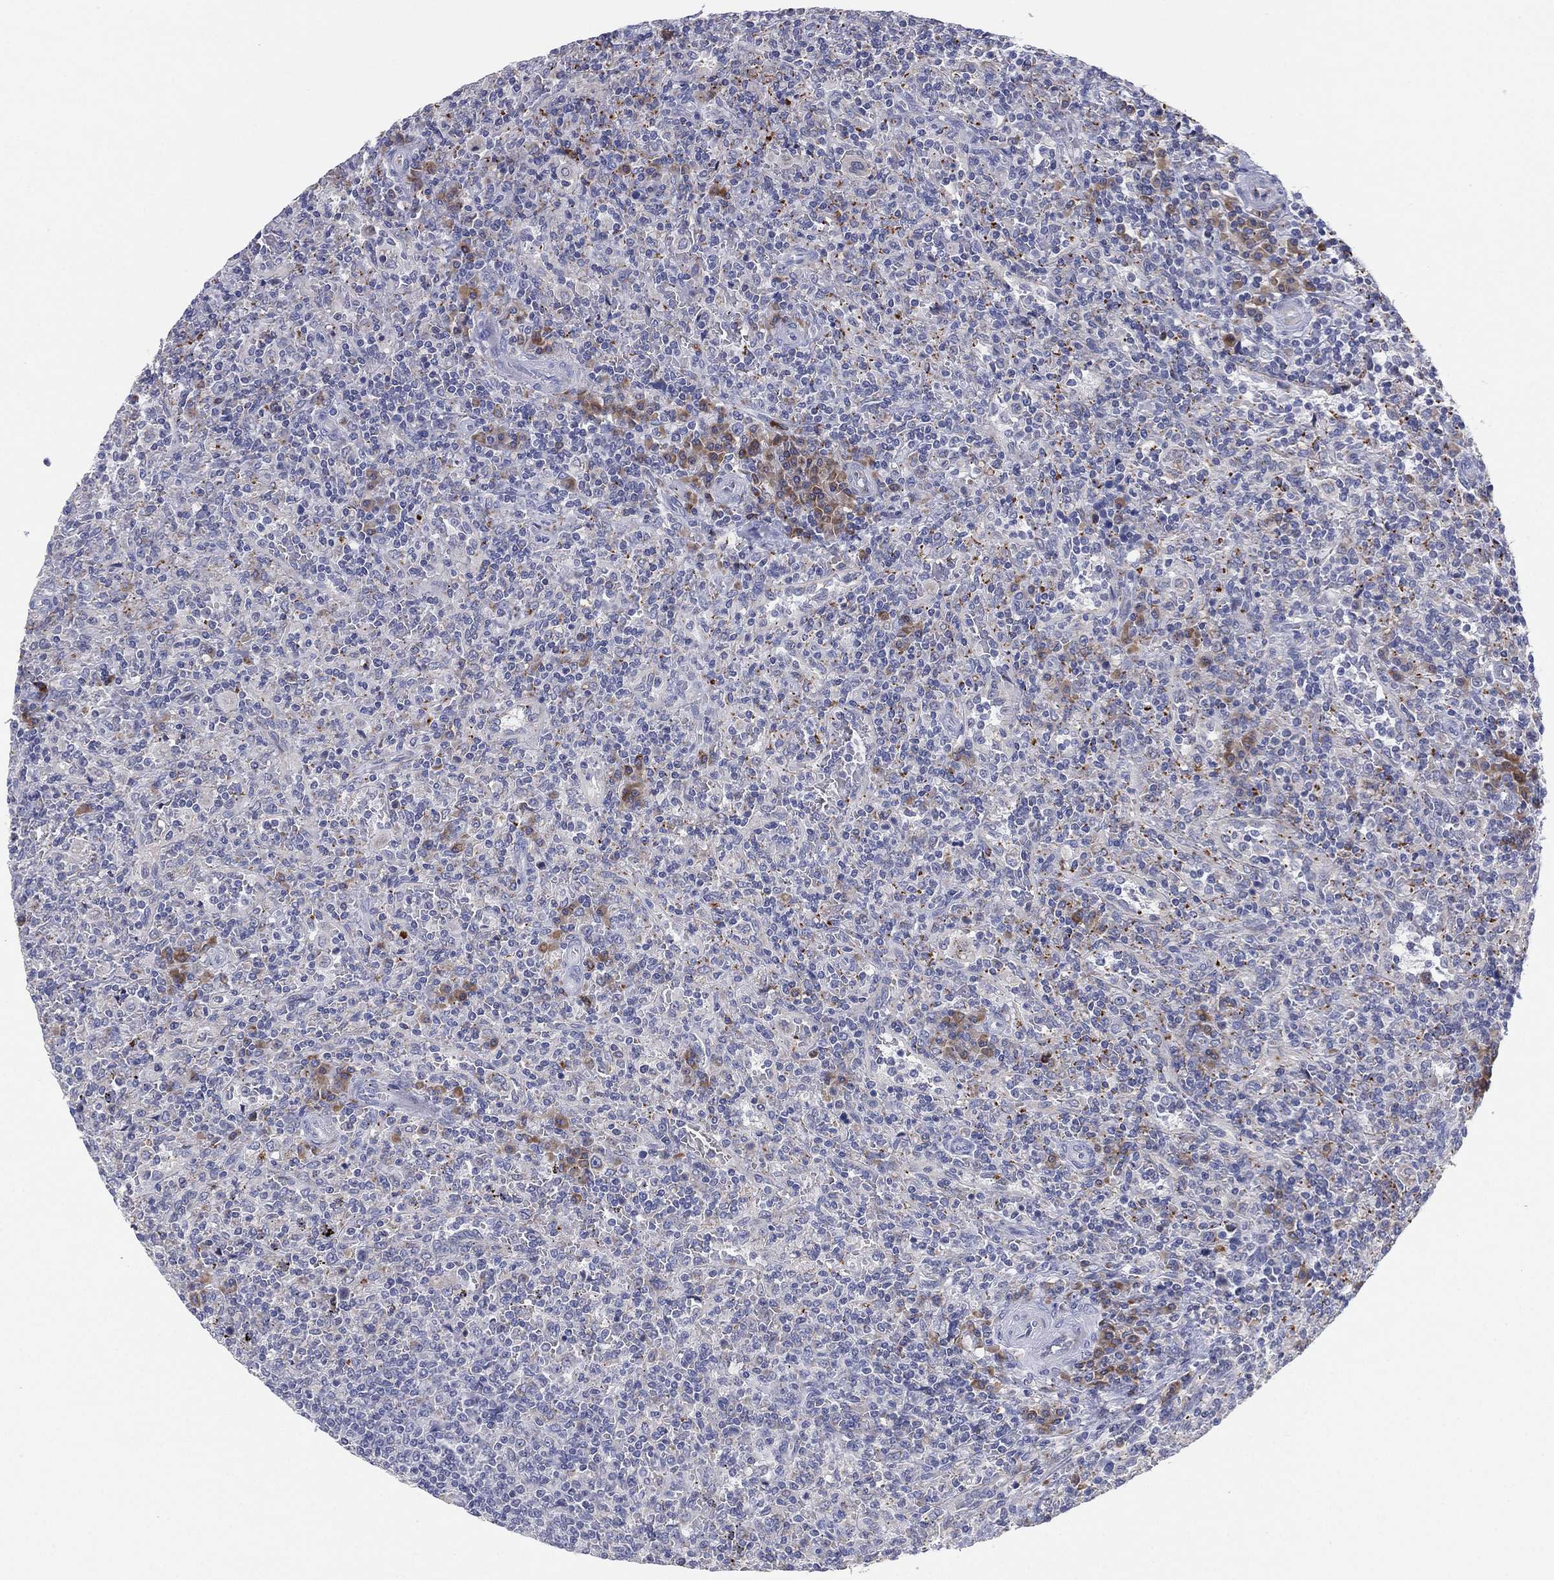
{"staining": {"intensity": "negative", "quantity": "none", "location": "none"}, "tissue": "lymphoma", "cell_type": "Tumor cells", "image_type": "cancer", "snomed": [{"axis": "morphology", "description": "Malignant lymphoma, non-Hodgkin's type, Low grade"}, {"axis": "topography", "description": "Spleen"}], "caption": "The IHC micrograph has no significant positivity in tumor cells of malignant lymphoma, non-Hodgkin's type (low-grade) tissue.", "gene": "TMEM40", "patient": {"sex": "male", "age": 62}}